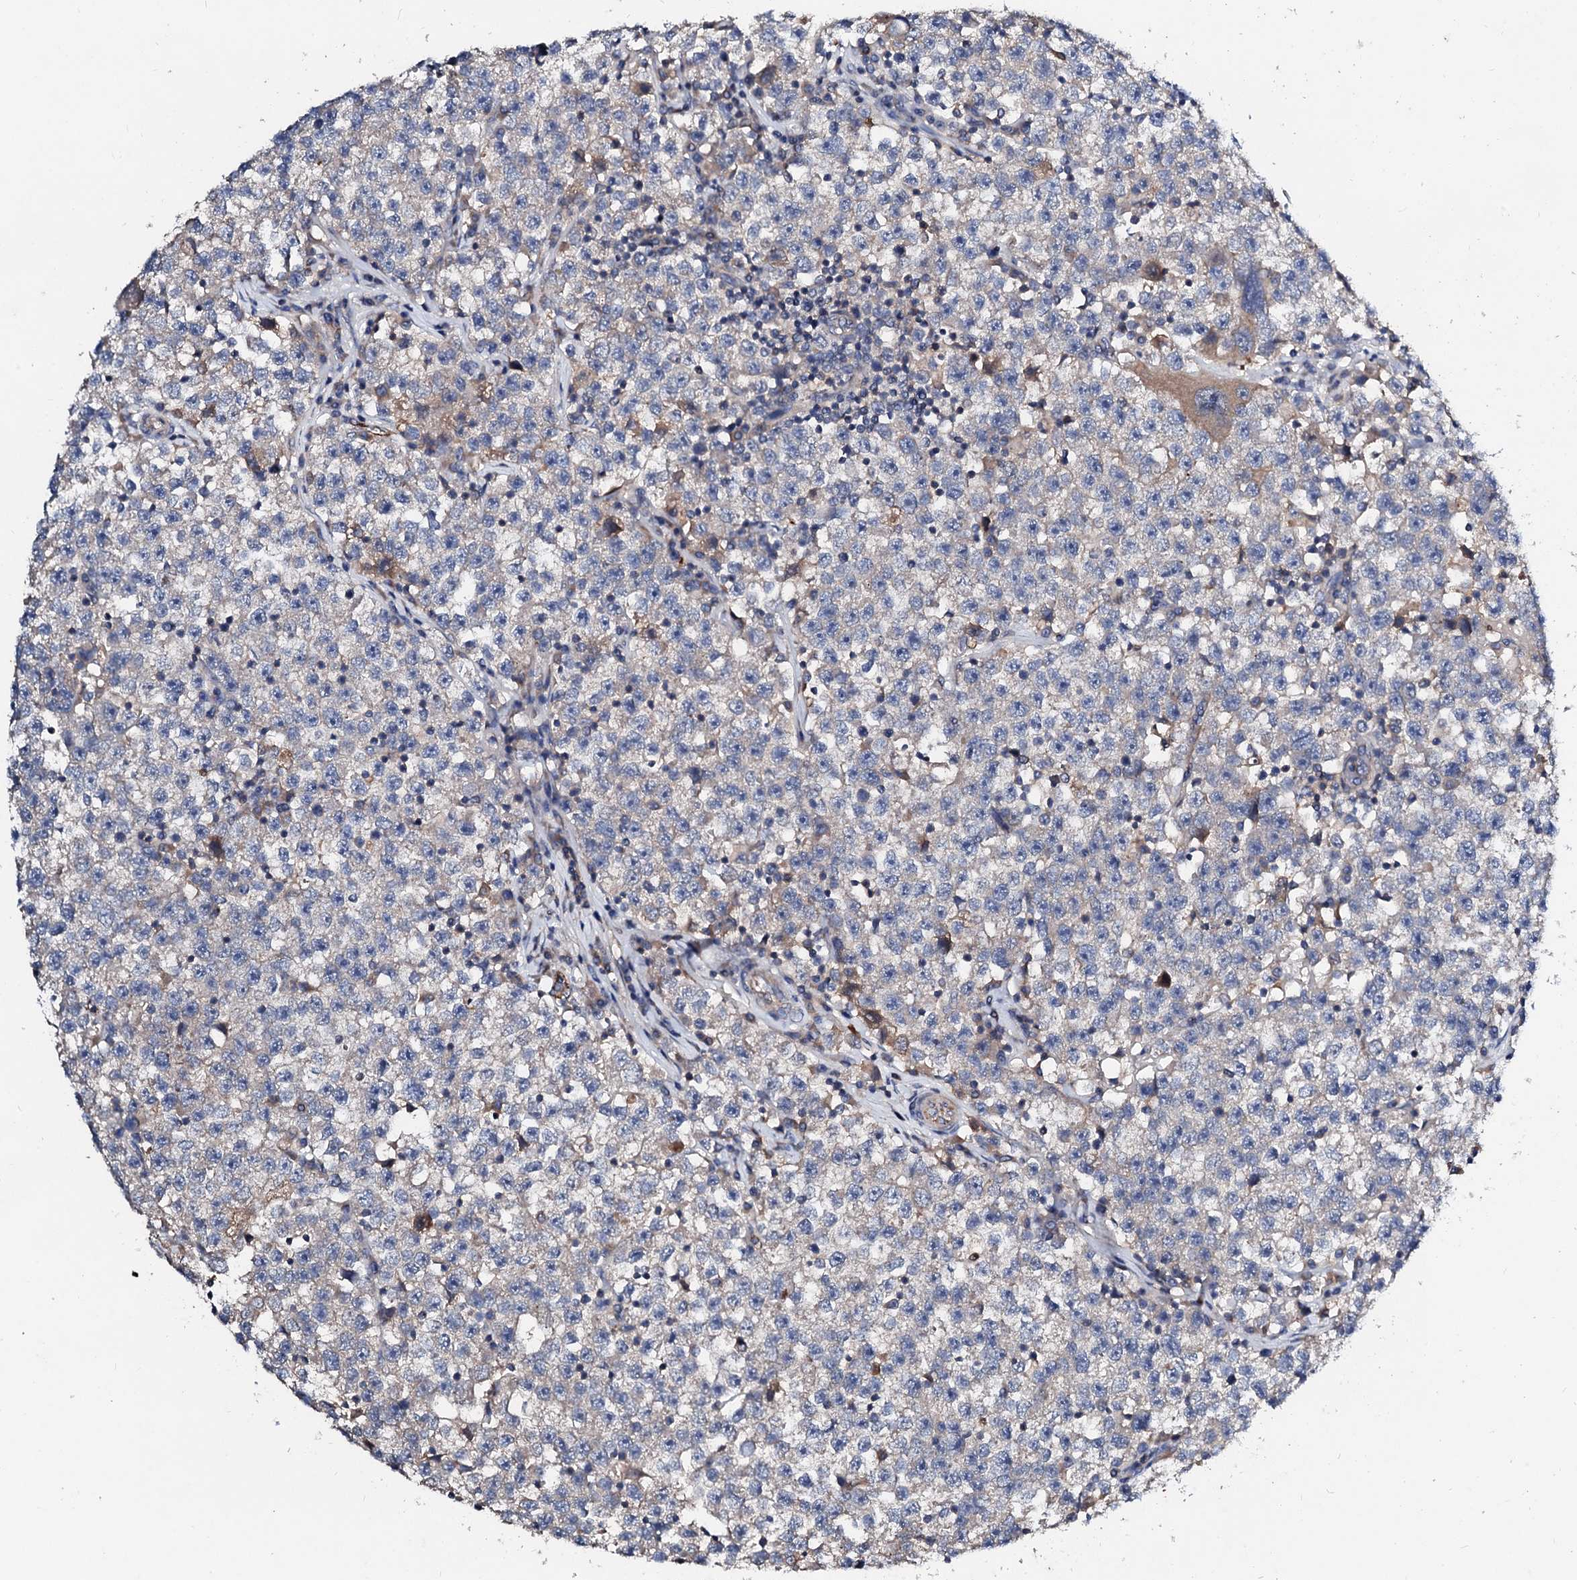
{"staining": {"intensity": "negative", "quantity": "none", "location": "none"}, "tissue": "testis cancer", "cell_type": "Tumor cells", "image_type": "cancer", "snomed": [{"axis": "morphology", "description": "Seminoma, NOS"}, {"axis": "topography", "description": "Testis"}], "caption": "Photomicrograph shows no significant protein expression in tumor cells of seminoma (testis).", "gene": "FIBIN", "patient": {"sex": "male", "age": 22}}